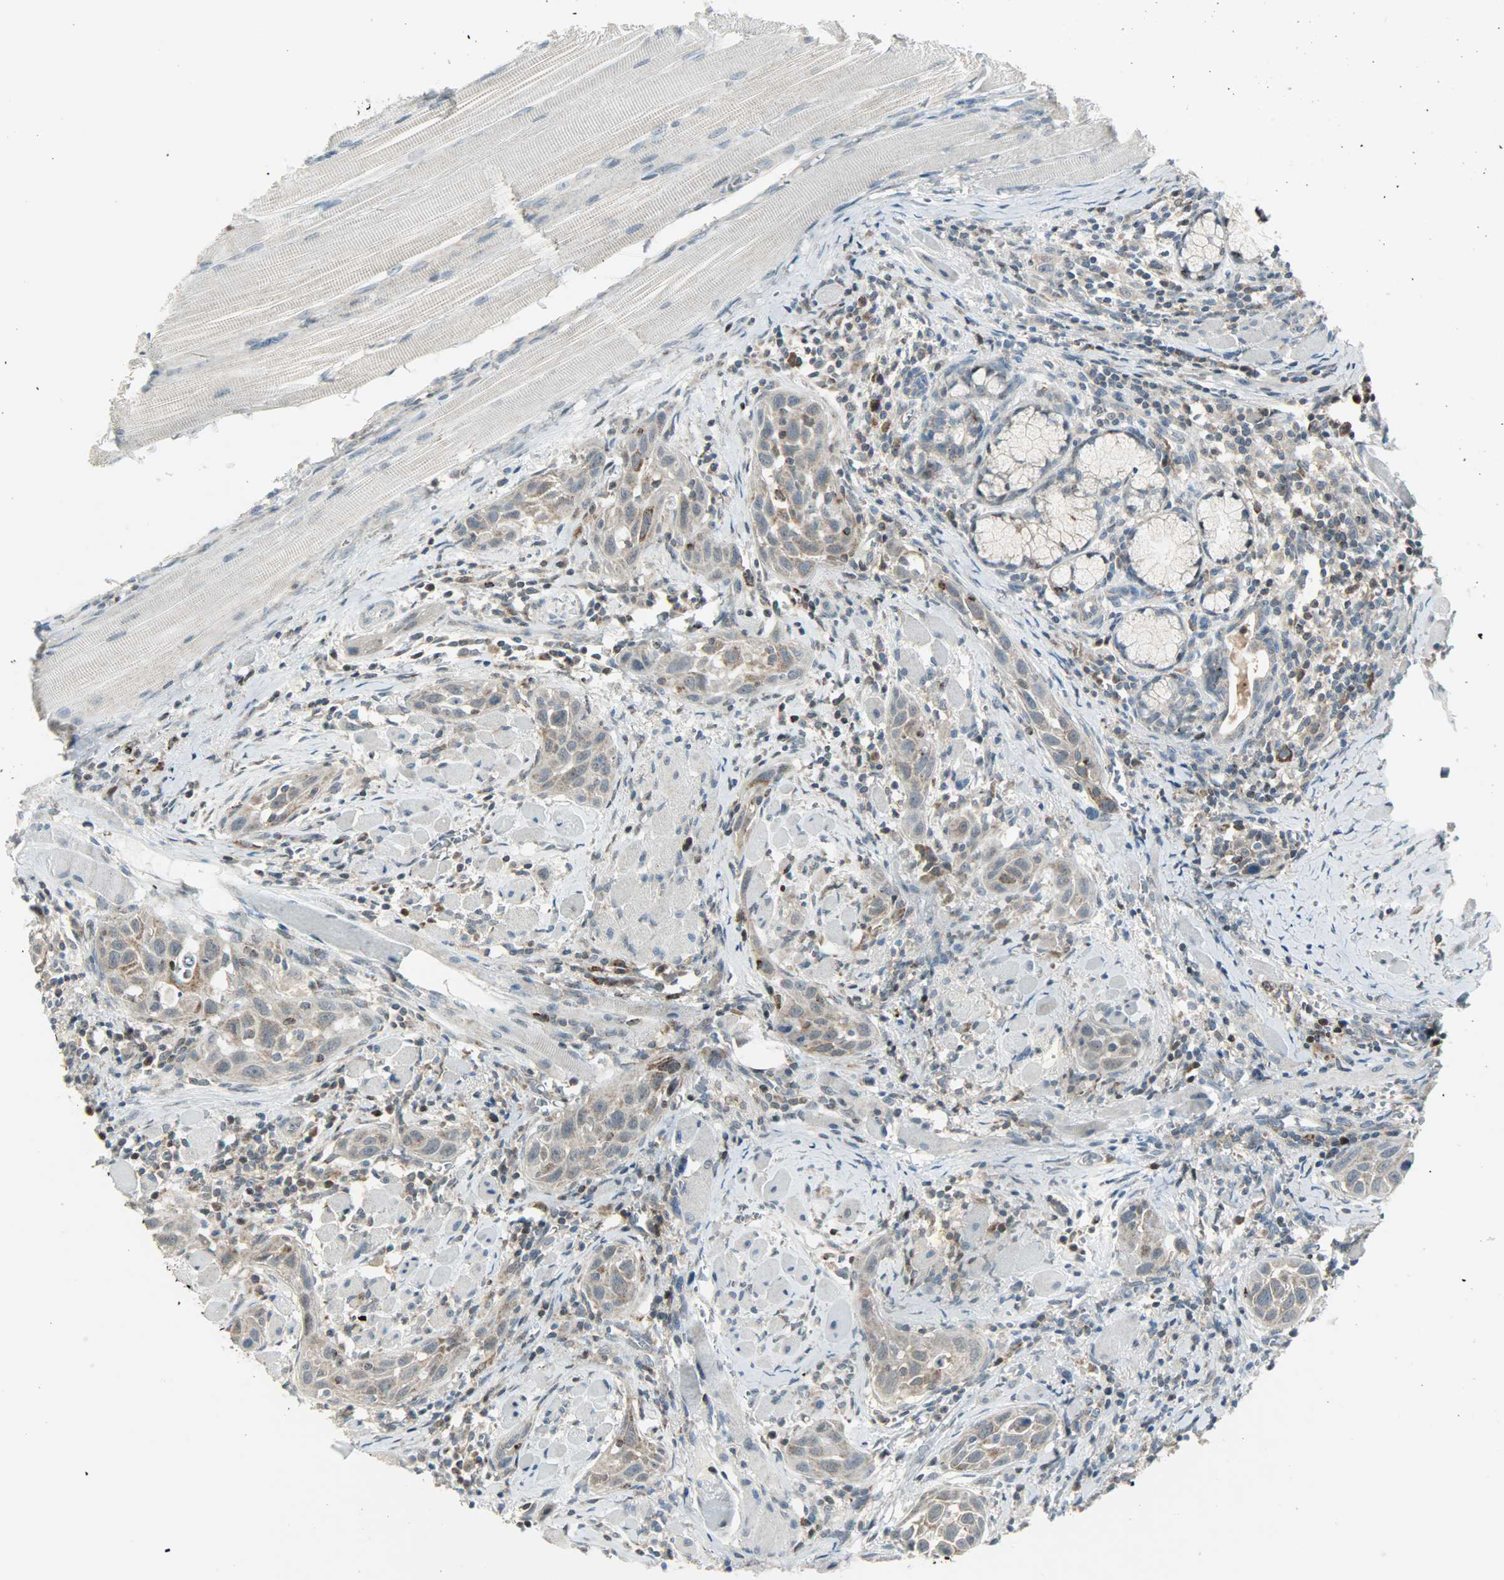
{"staining": {"intensity": "weak", "quantity": ">75%", "location": "cytoplasmic/membranous,nuclear"}, "tissue": "head and neck cancer", "cell_type": "Tumor cells", "image_type": "cancer", "snomed": [{"axis": "morphology", "description": "Squamous cell carcinoma, NOS"}, {"axis": "topography", "description": "Oral tissue"}, {"axis": "topography", "description": "Head-Neck"}], "caption": "Immunohistochemistry (IHC) photomicrograph of human squamous cell carcinoma (head and neck) stained for a protein (brown), which displays low levels of weak cytoplasmic/membranous and nuclear staining in about >75% of tumor cells.", "gene": "IL15", "patient": {"sex": "female", "age": 50}}